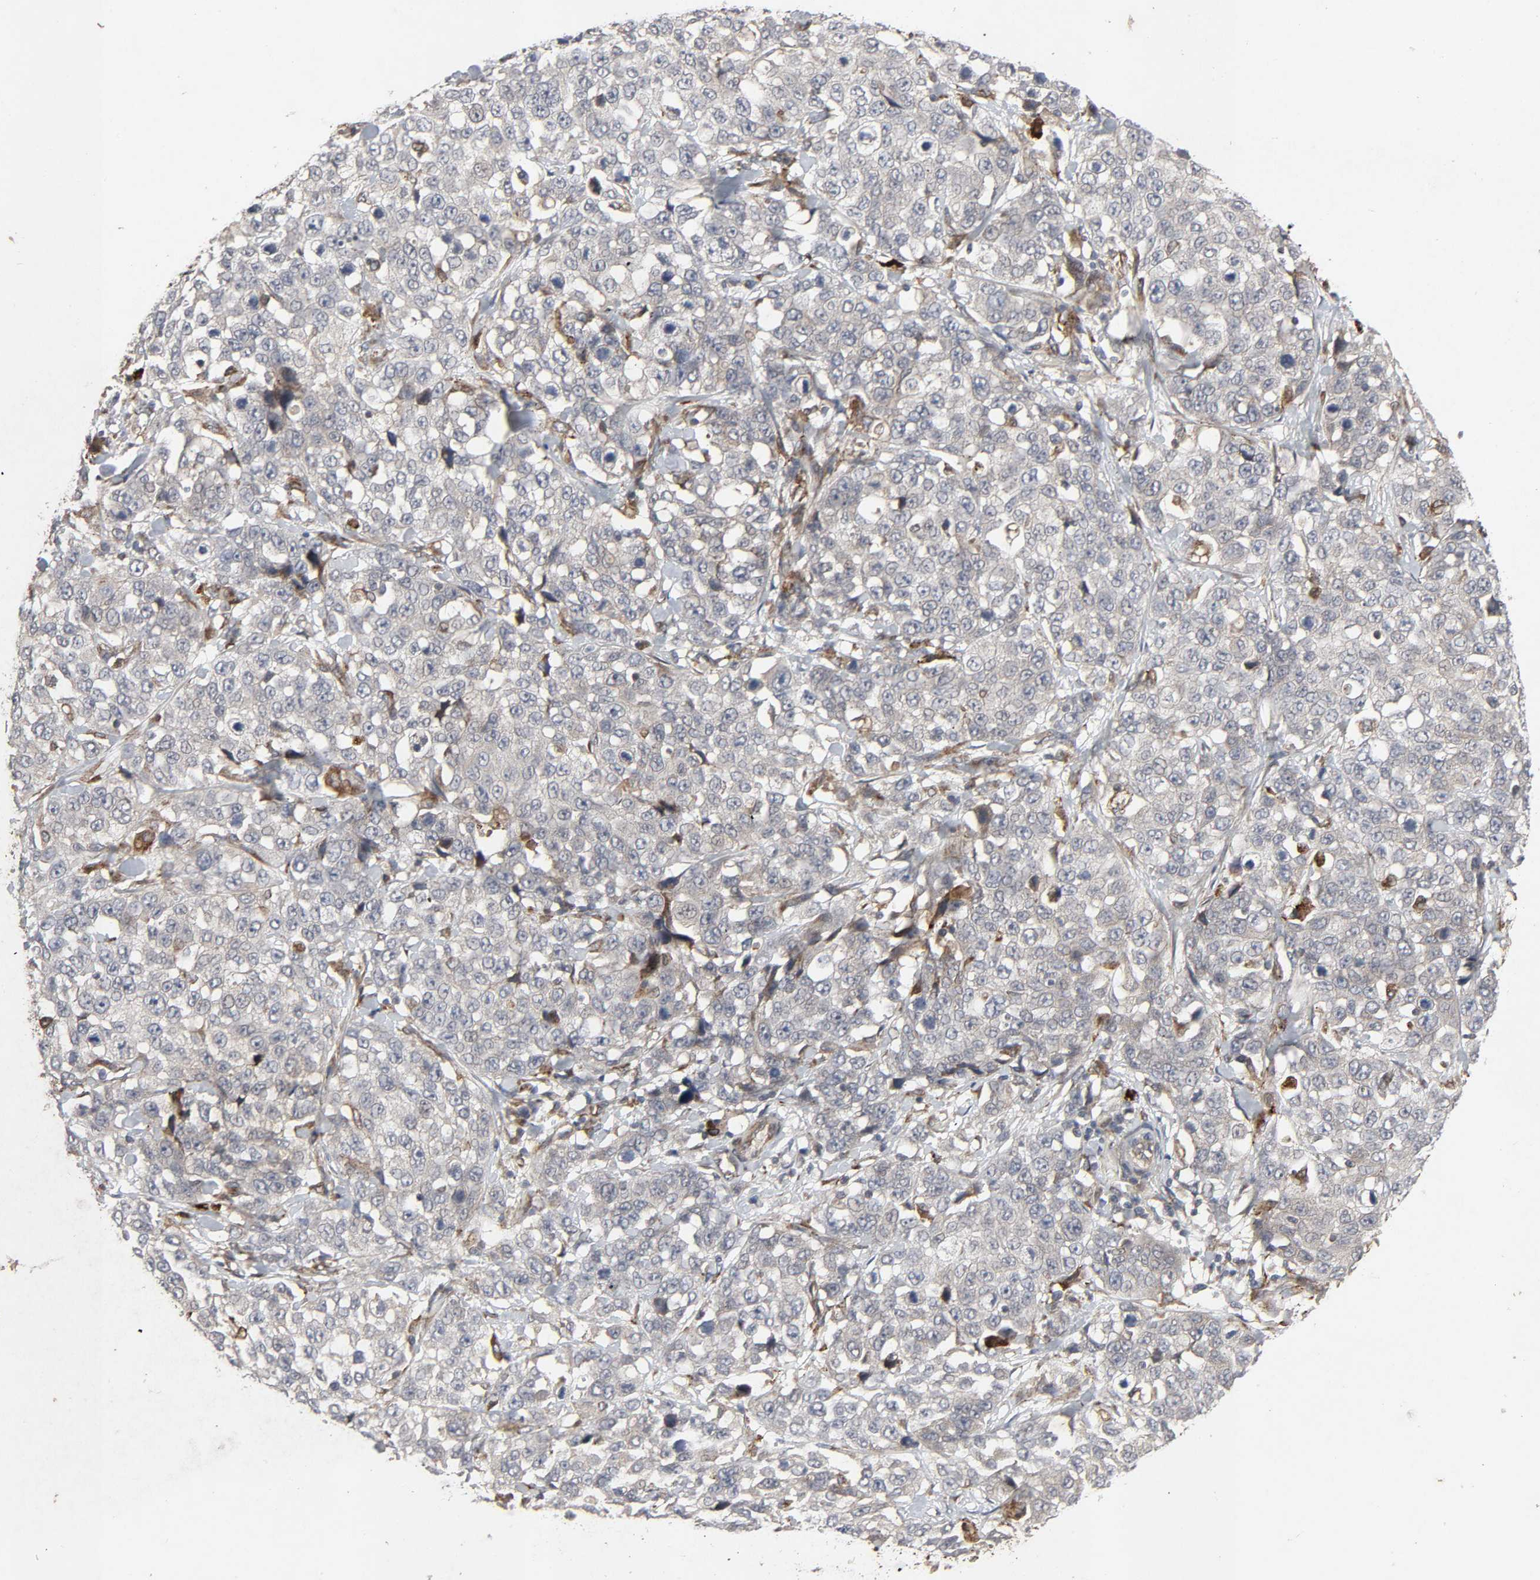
{"staining": {"intensity": "weak", "quantity": "<25%", "location": "cytoplasmic/membranous"}, "tissue": "stomach cancer", "cell_type": "Tumor cells", "image_type": "cancer", "snomed": [{"axis": "morphology", "description": "Normal tissue, NOS"}, {"axis": "morphology", "description": "Adenocarcinoma, NOS"}, {"axis": "topography", "description": "Stomach"}], "caption": "High magnification brightfield microscopy of stomach cancer stained with DAB (3,3'-diaminobenzidine) (brown) and counterstained with hematoxylin (blue): tumor cells show no significant staining. (DAB immunohistochemistry (IHC) visualized using brightfield microscopy, high magnification).", "gene": "ADCY4", "patient": {"sex": "male", "age": 48}}